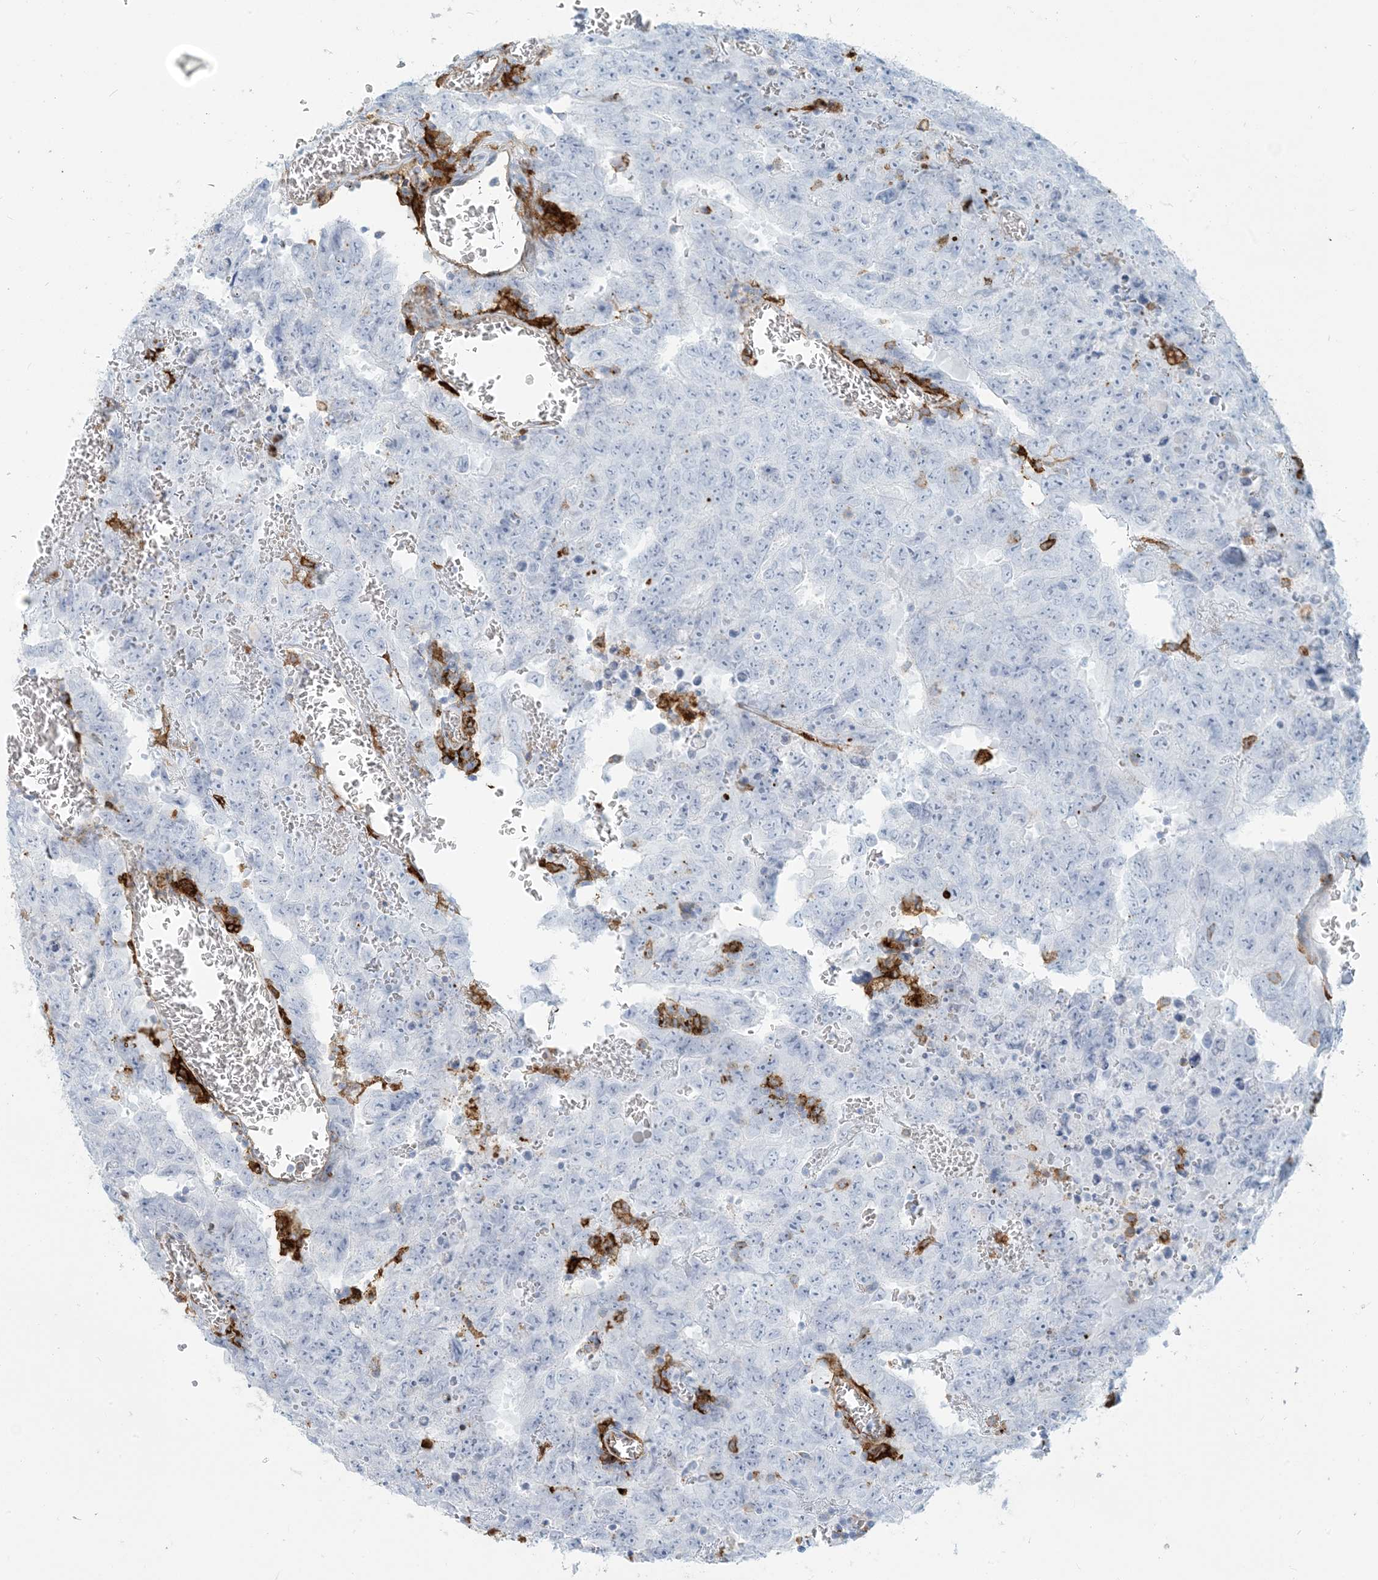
{"staining": {"intensity": "negative", "quantity": "none", "location": "none"}, "tissue": "testis cancer", "cell_type": "Tumor cells", "image_type": "cancer", "snomed": [{"axis": "morphology", "description": "Carcinoma, Embryonal, NOS"}, {"axis": "topography", "description": "Testis"}], "caption": "Embryonal carcinoma (testis) stained for a protein using IHC shows no expression tumor cells.", "gene": "HLA-DRB1", "patient": {"sex": "male", "age": 26}}